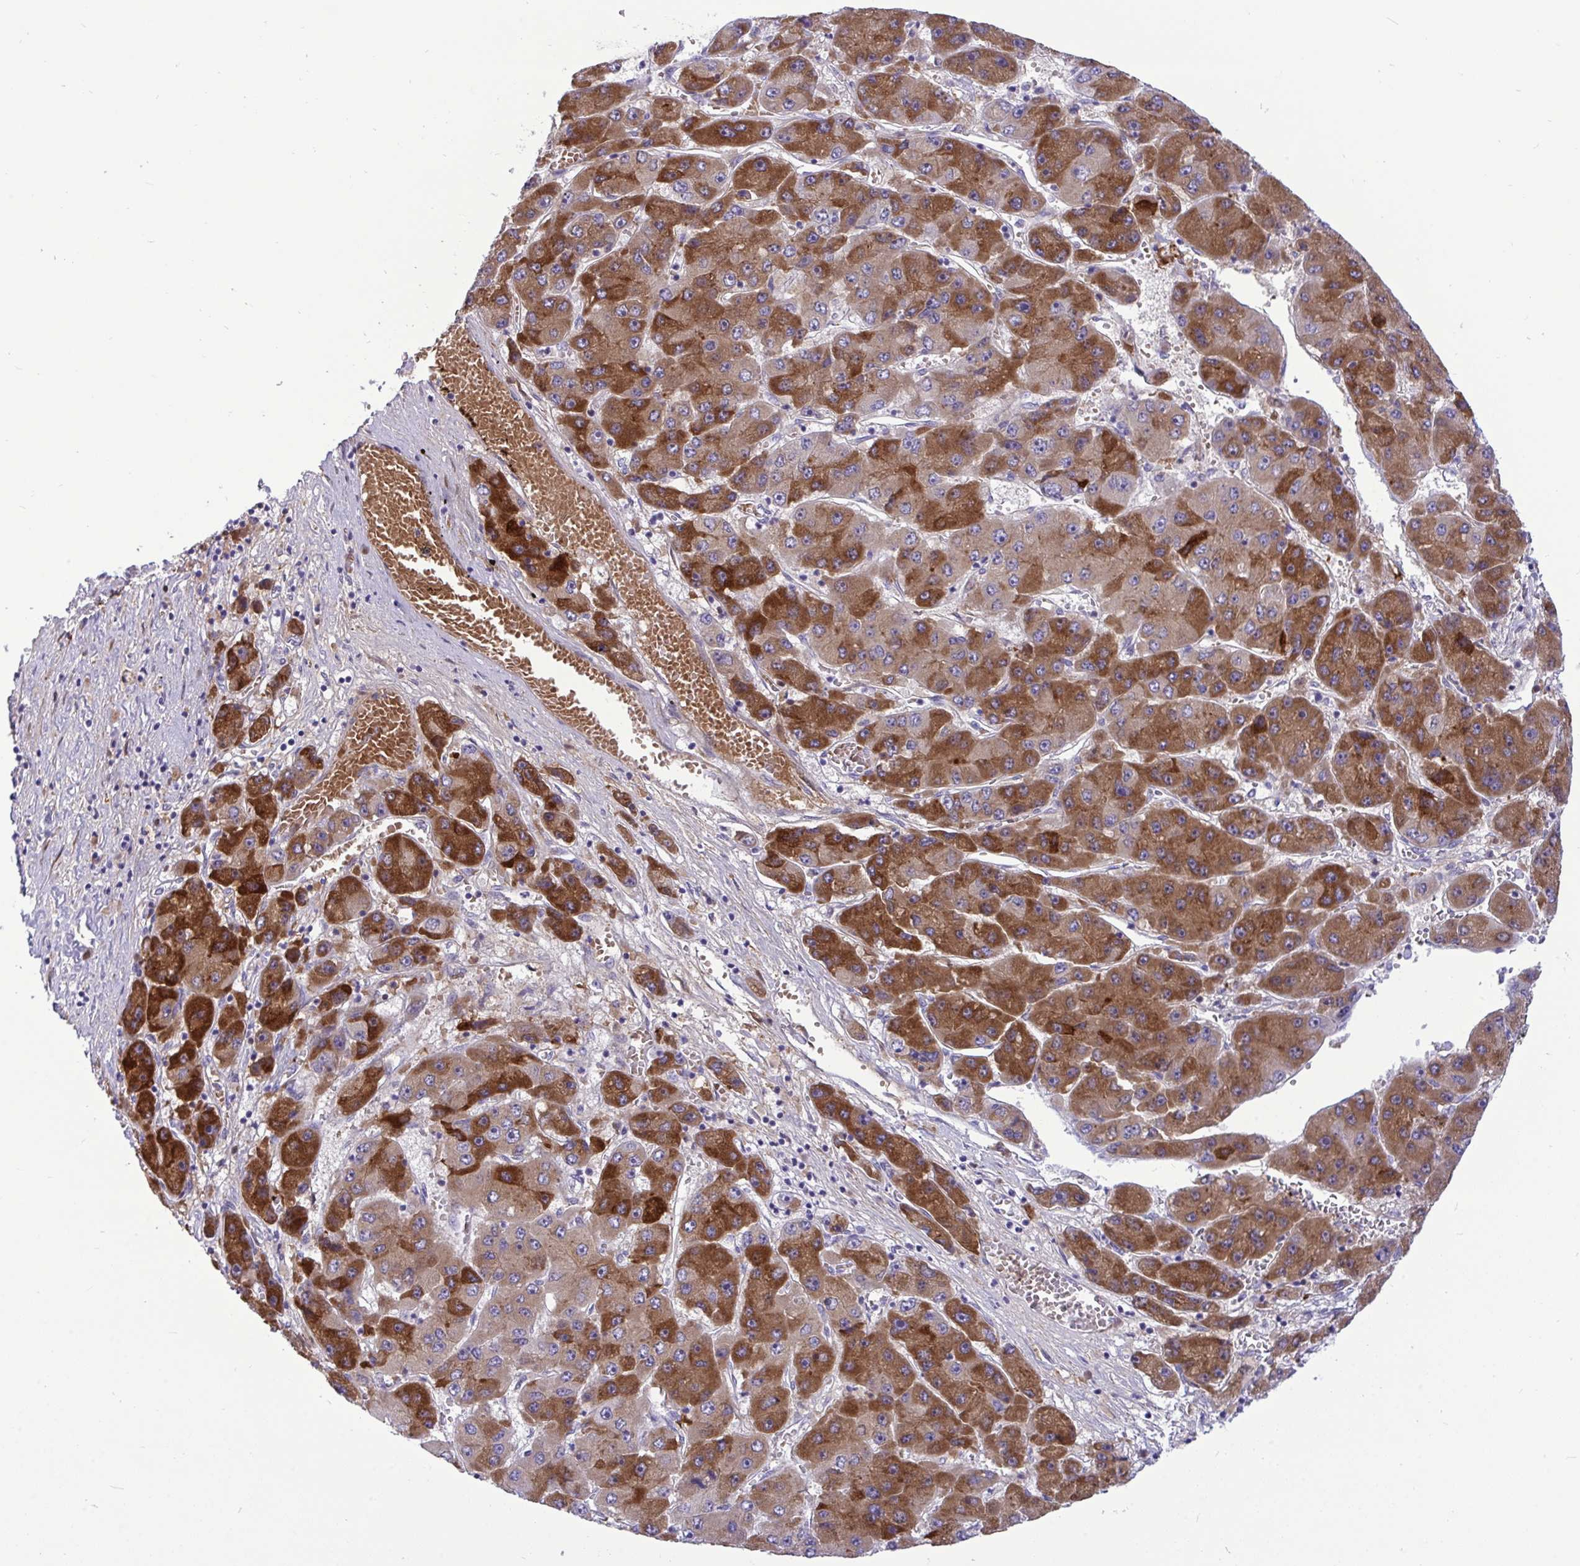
{"staining": {"intensity": "strong", "quantity": ">75%", "location": "cytoplasmic/membranous"}, "tissue": "liver cancer", "cell_type": "Tumor cells", "image_type": "cancer", "snomed": [{"axis": "morphology", "description": "Carcinoma, Hepatocellular, NOS"}, {"axis": "topography", "description": "Liver"}], "caption": "Immunohistochemical staining of hepatocellular carcinoma (liver) shows strong cytoplasmic/membranous protein staining in approximately >75% of tumor cells.", "gene": "F2", "patient": {"sex": "female", "age": 61}}